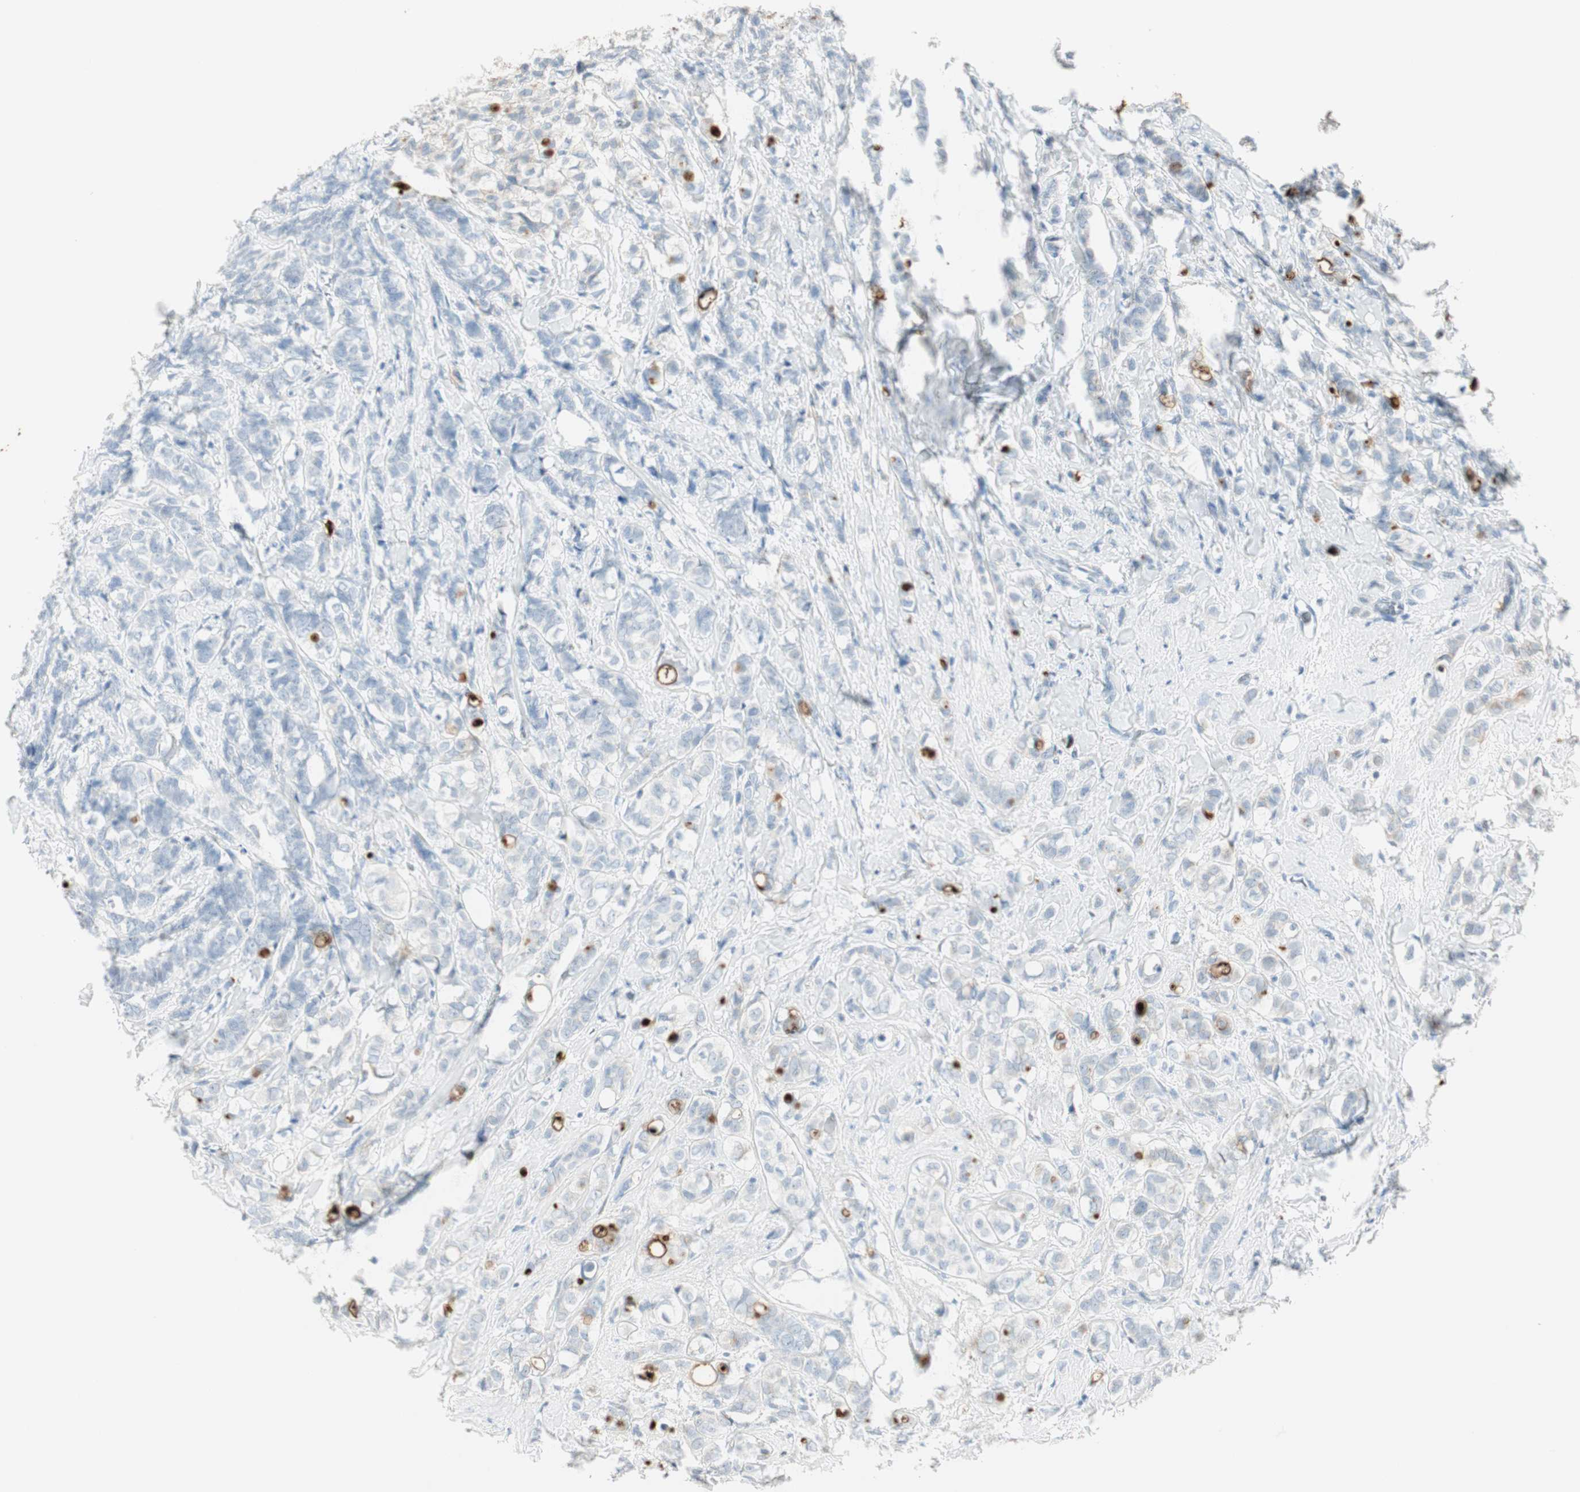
{"staining": {"intensity": "negative", "quantity": "none", "location": "none"}, "tissue": "breast cancer", "cell_type": "Tumor cells", "image_type": "cancer", "snomed": [{"axis": "morphology", "description": "Lobular carcinoma"}, {"axis": "topography", "description": "Breast"}], "caption": "A photomicrograph of breast cancer (lobular carcinoma) stained for a protein exhibits no brown staining in tumor cells.", "gene": "PRTN3", "patient": {"sex": "female", "age": 60}}